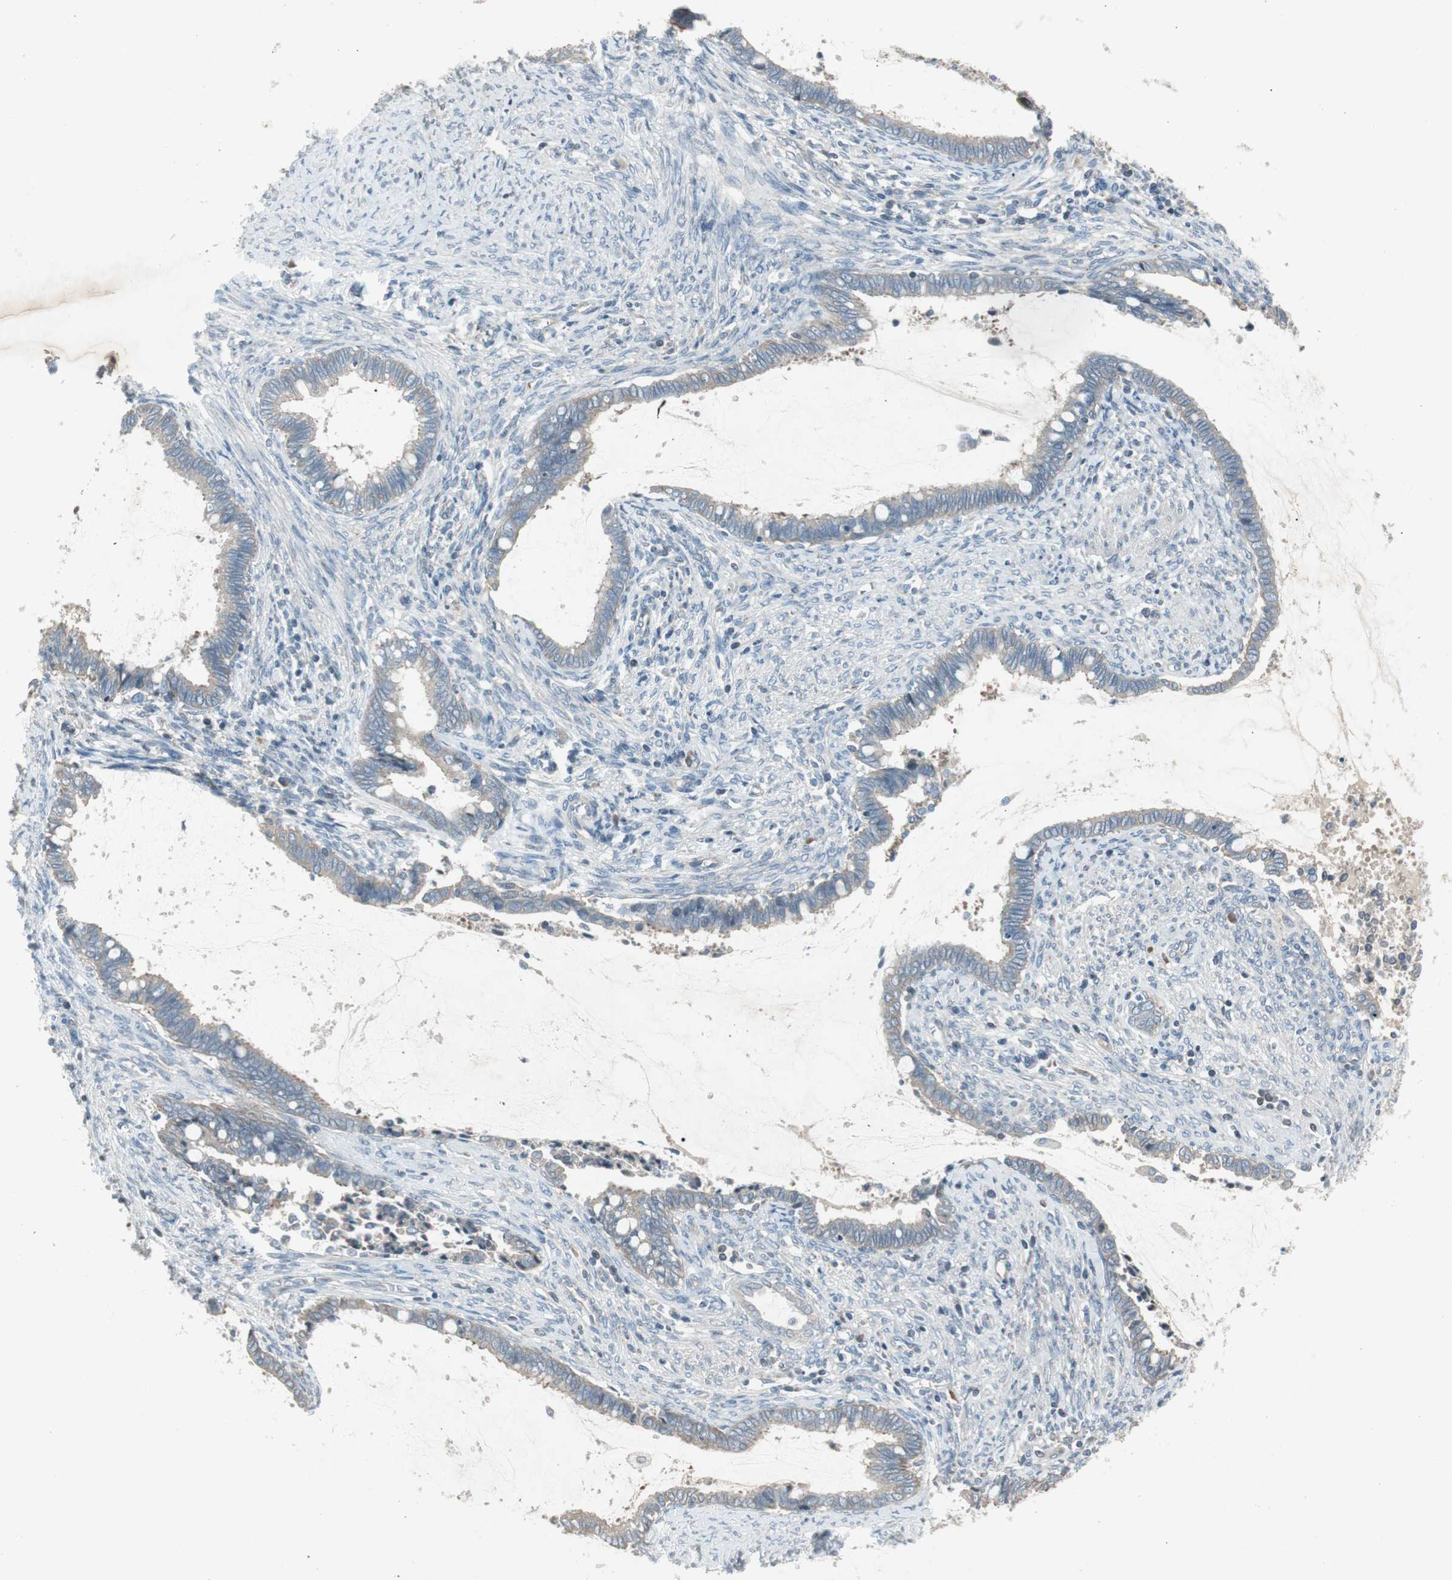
{"staining": {"intensity": "weak", "quantity": ">75%", "location": "cytoplasmic/membranous"}, "tissue": "cervical cancer", "cell_type": "Tumor cells", "image_type": "cancer", "snomed": [{"axis": "morphology", "description": "Adenocarcinoma, NOS"}, {"axis": "topography", "description": "Cervix"}], "caption": "This image displays immunohistochemistry staining of cervical cancer, with low weak cytoplasmic/membranous expression in about >75% of tumor cells.", "gene": "PANK2", "patient": {"sex": "female", "age": 44}}